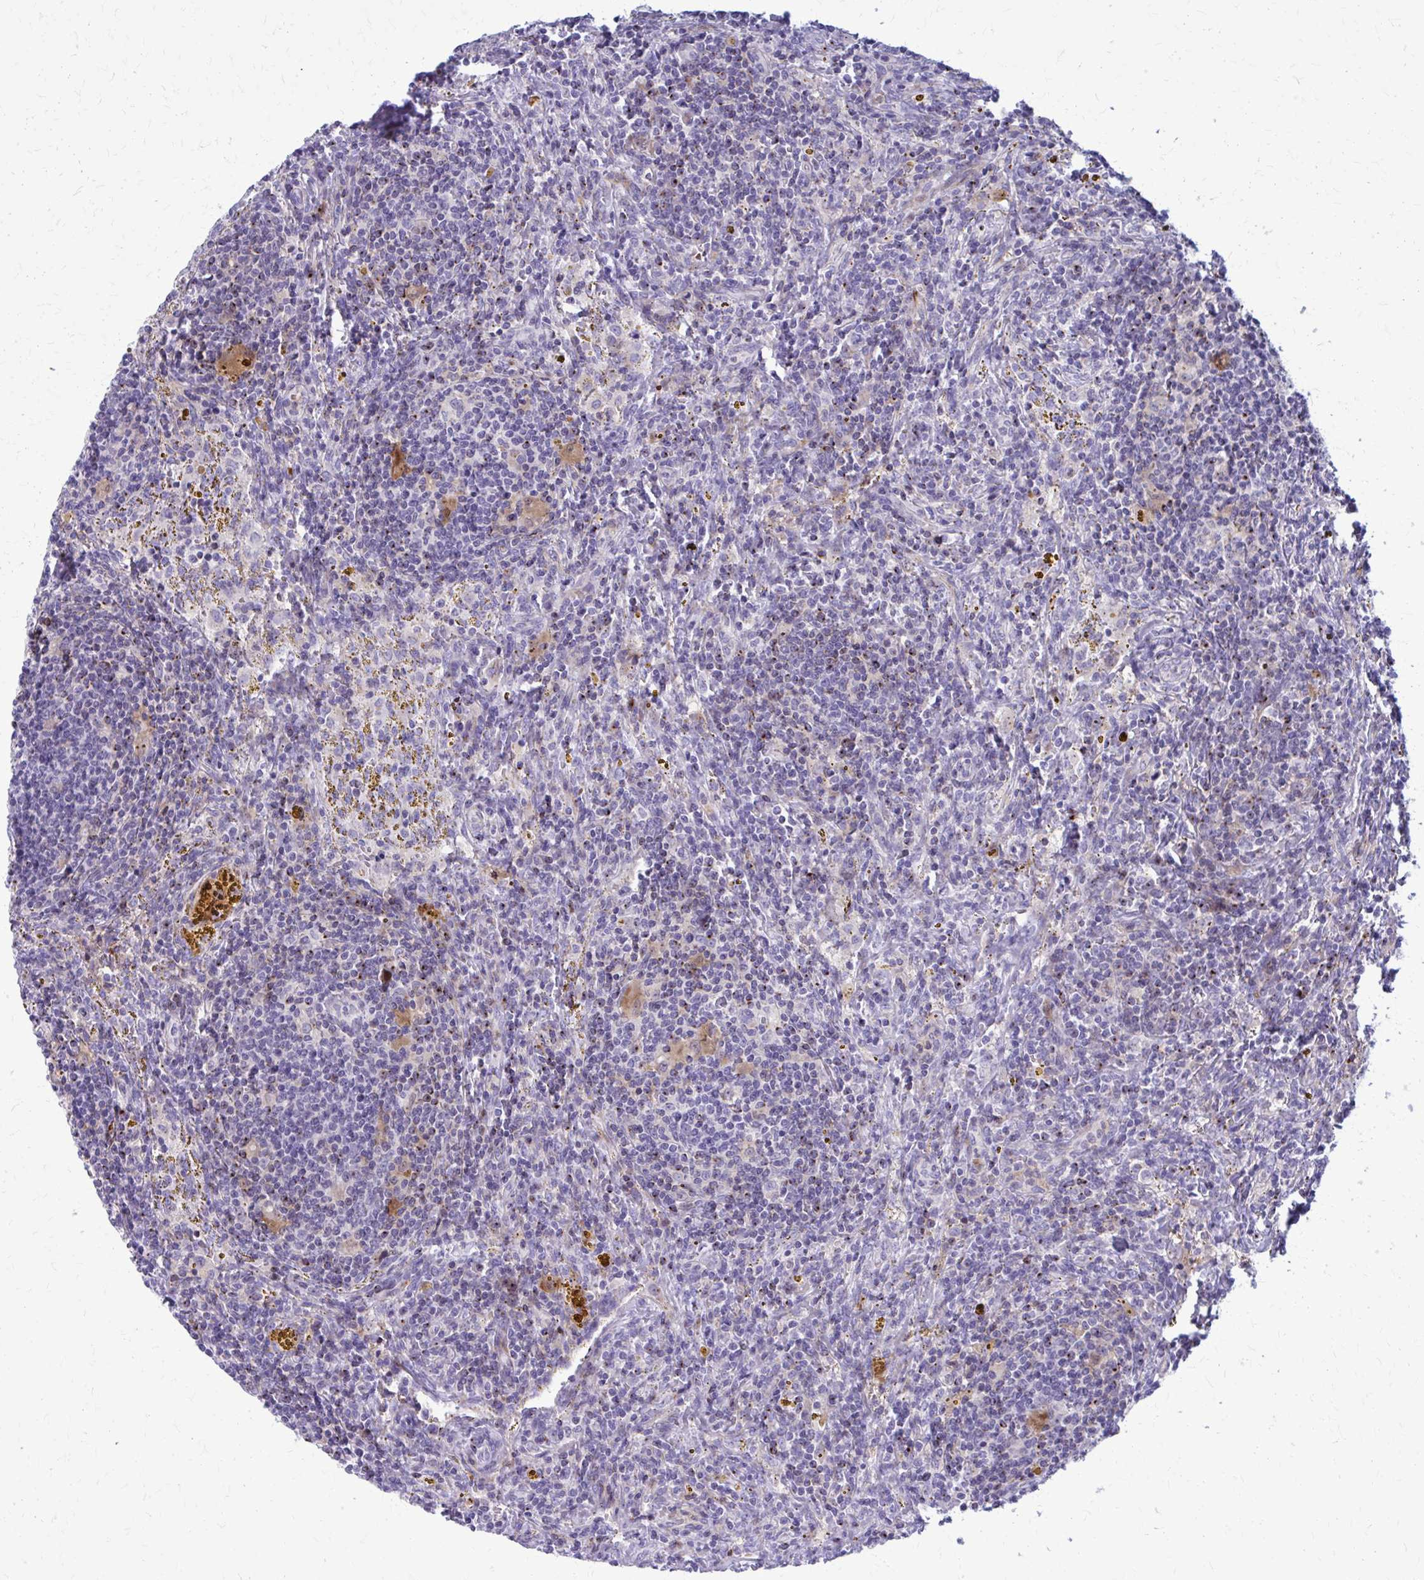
{"staining": {"intensity": "negative", "quantity": "none", "location": "none"}, "tissue": "lymphoma", "cell_type": "Tumor cells", "image_type": "cancer", "snomed": [{"axis": "morphology", "description": "Malignant lymphoma, non-Hodgkin's type, Low grade"}, {"axis": "topography", "description": "Spleen"}], "caption": "IHC of malignant lymphoma, non-Hodgkin's type (low-grade) reveals no positivity in tumor cells.", "gene": "PEDS1", "patient": {"sex": "female", "age": 70}}